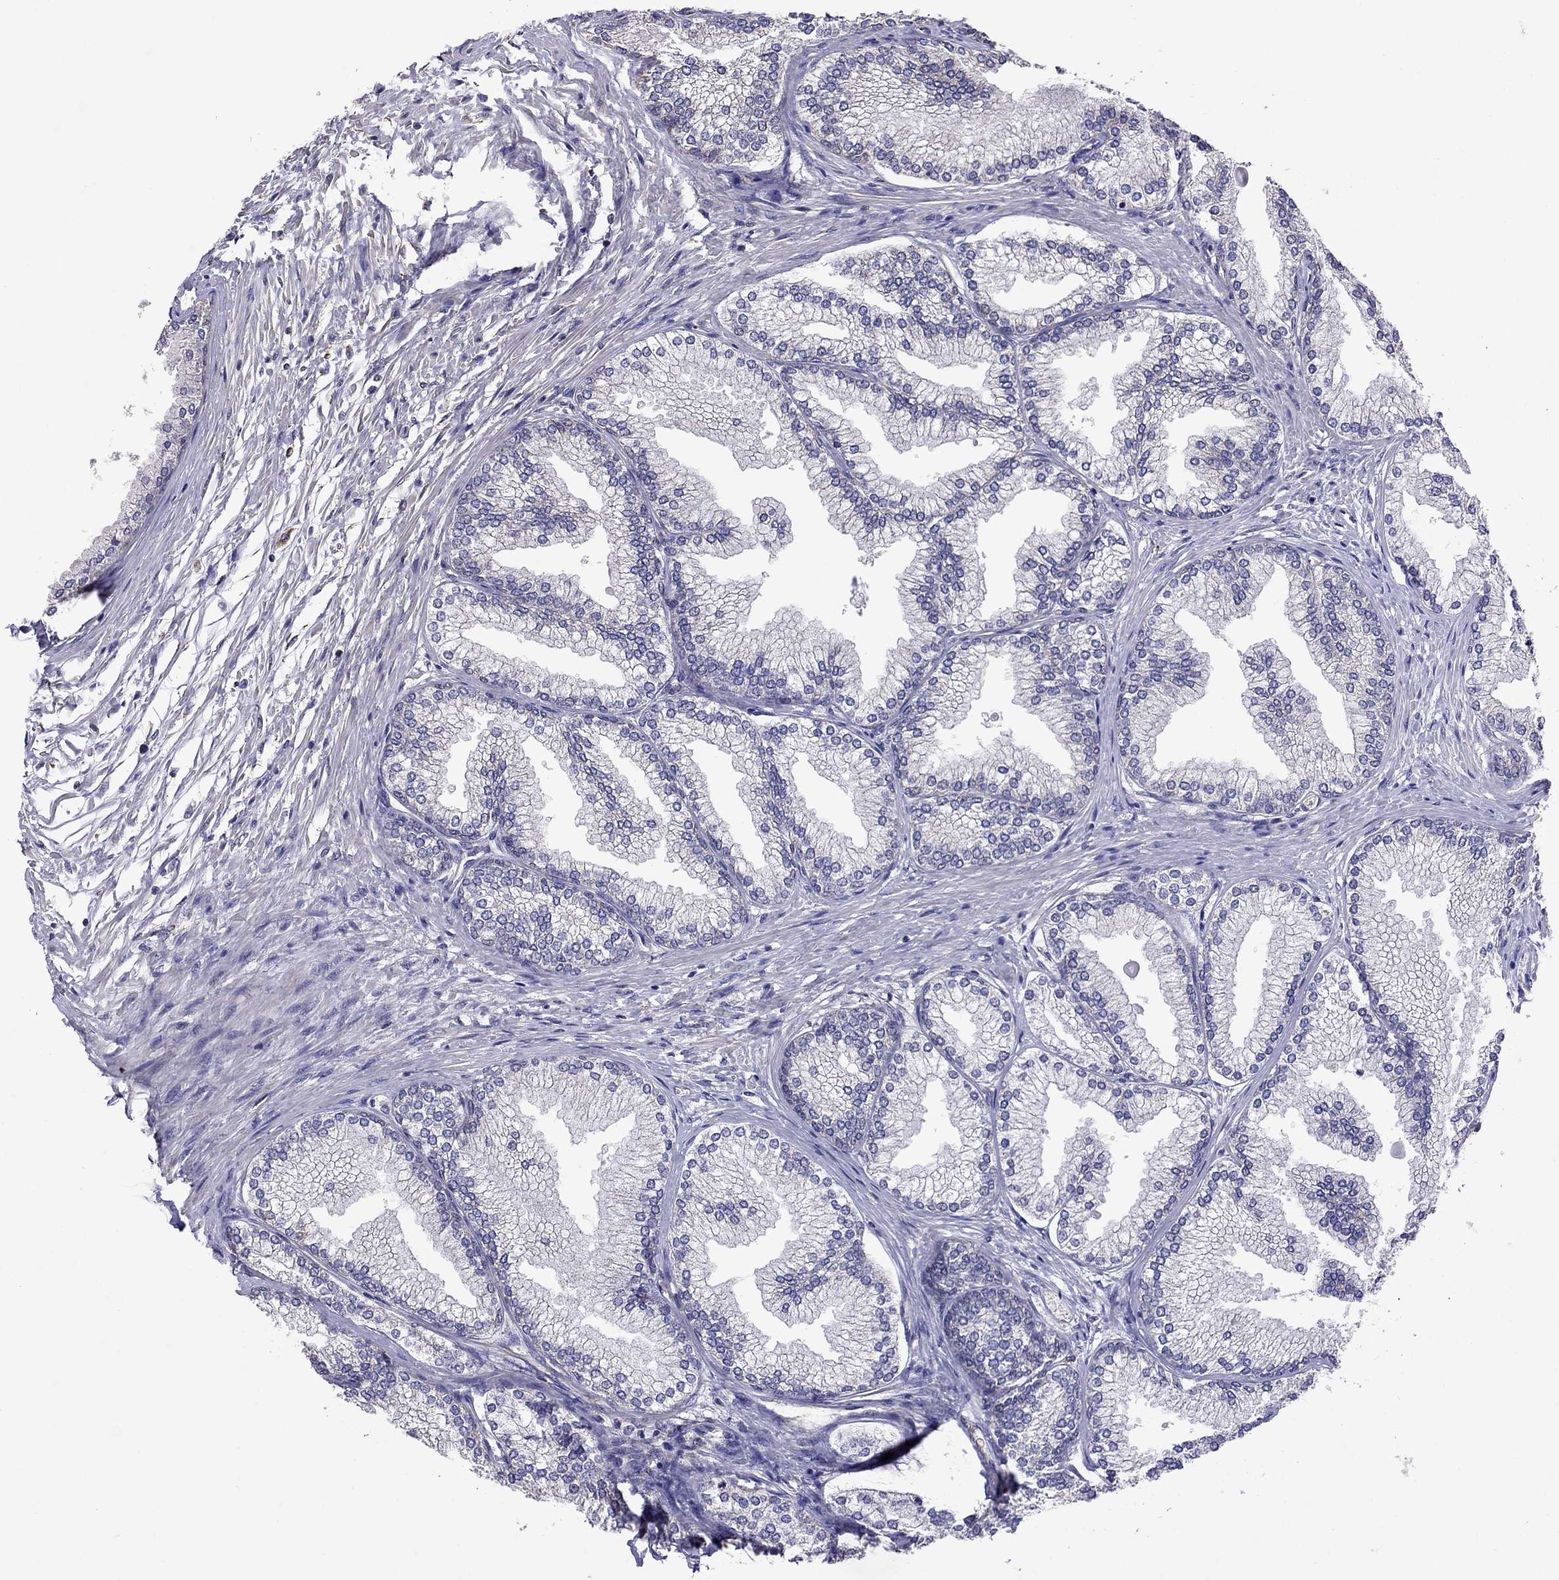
{"staining": {"intensity": "weak", "quantity": "<25%", "location": "cytoplasmic/membranous"}, "tissue": "prostate", "cell_type": "Glandular cells", "image_type": "normal", "snomed": [{"axis": "morphology", "description": "Normal tissue, NOS"}, {"axis": "topography", "description": "Prostate"}], "caption": "High power microscopy histopathology image of an IHC photomicrograph of unremarkable prostate, revealing no significant expression in glandular cells. Brightfield microscopy of IHC stained with DAB (3,3'-diaminobenzidine) (brown) and hematoxylin (blue), captured at high magnification.", "gene": "ADAM28", "patient": {"sex": "male", "age": 72}}